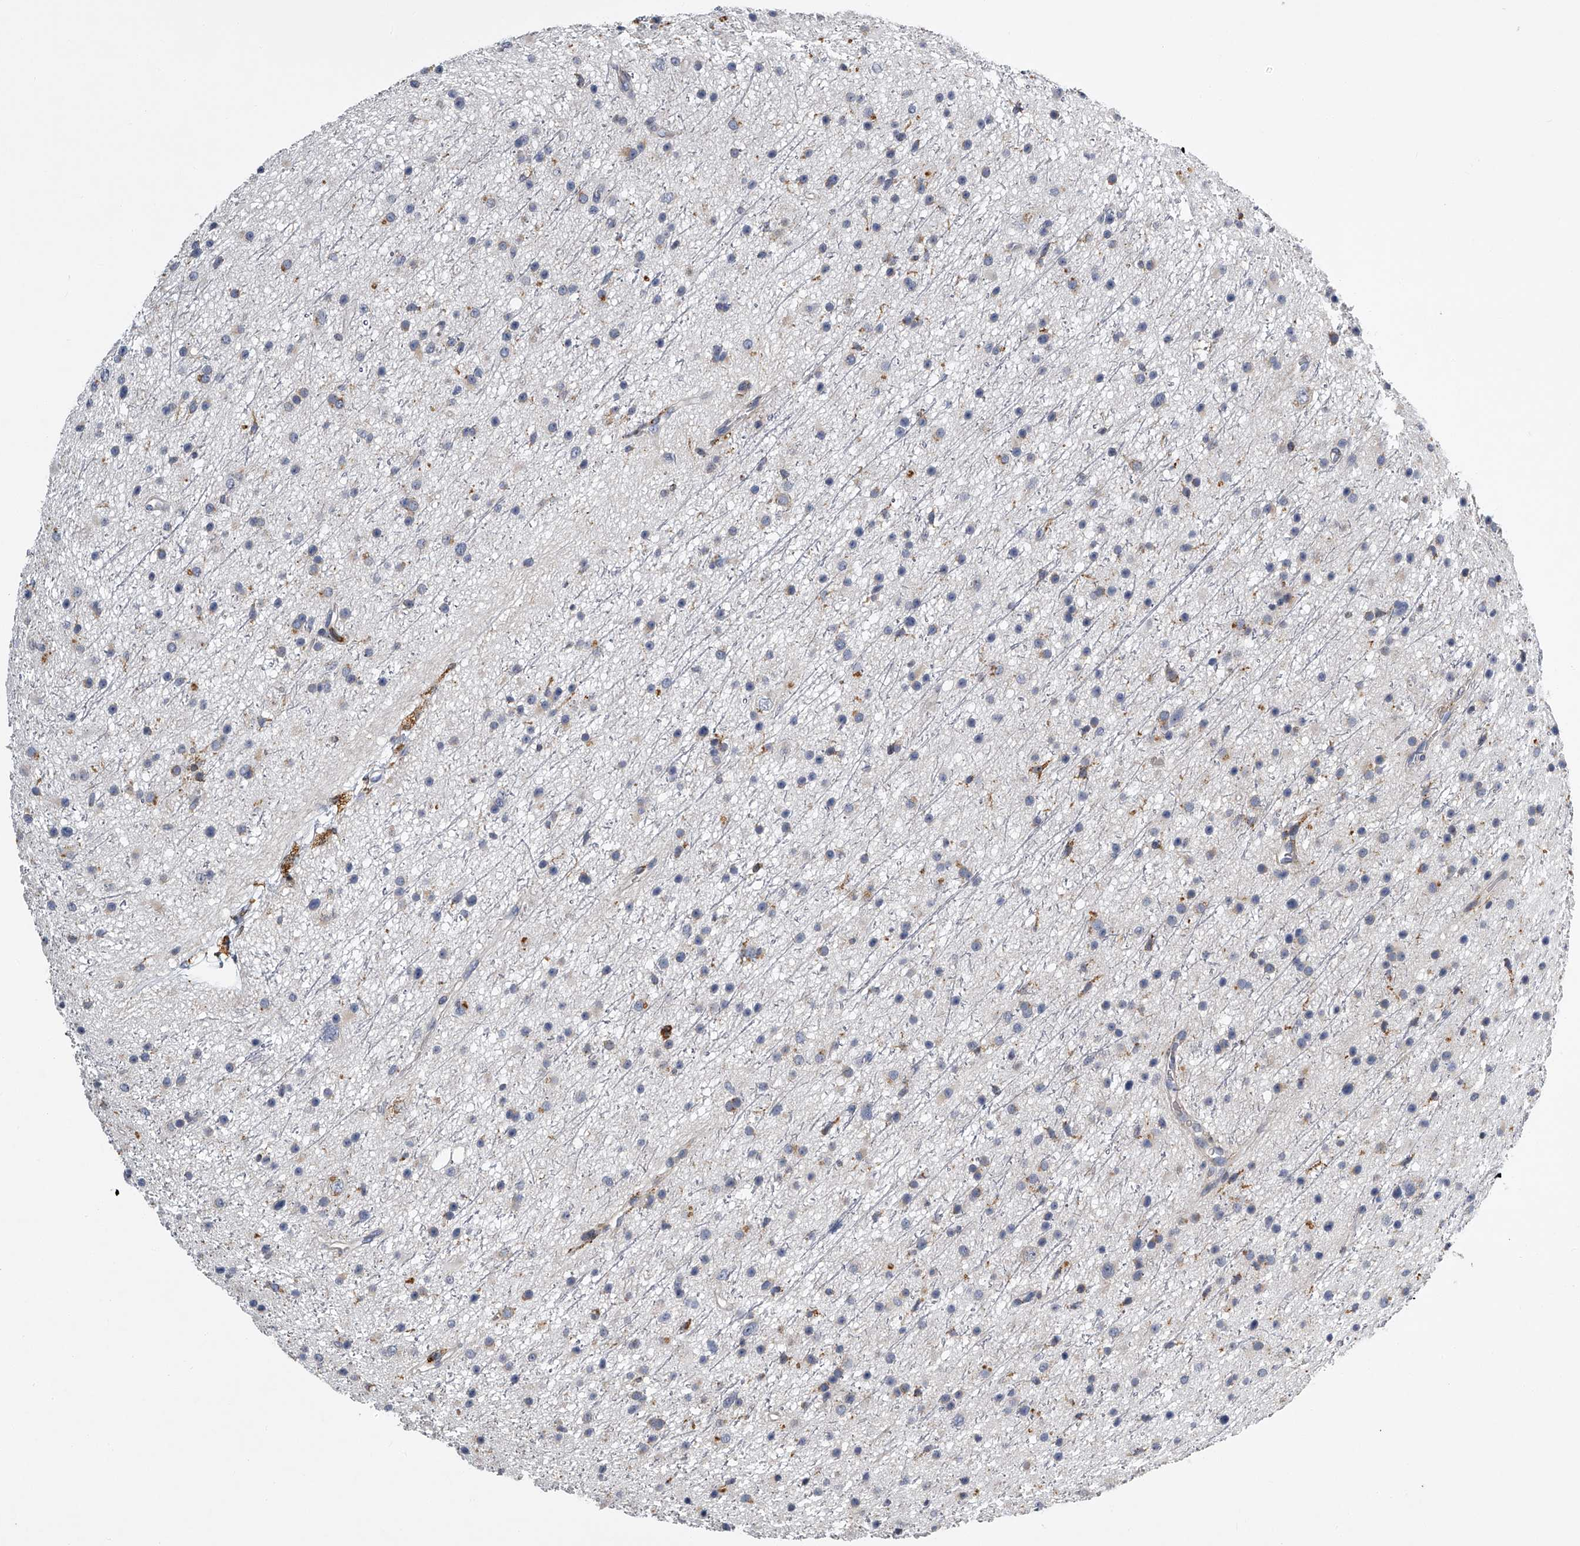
{"staining": {"intensity": "negative", "quantity": "none", "location": "none"}, "tissue": "glioma", "cell_type": "Tumor cells", "image_type": "cancer", "snomed": [{"axis": "morphology", "description": "Glioma, malignant, Low grade"}, {"axis": "topography", "description": "Cerebral cortex"}], "caption": "Malignant glioma (low-grade) stained for a protein using immunohistochemistry shows no positivity tumor cells.", "gene": "TMEM63C", "patient": {"sex": "female", "age": 39}}